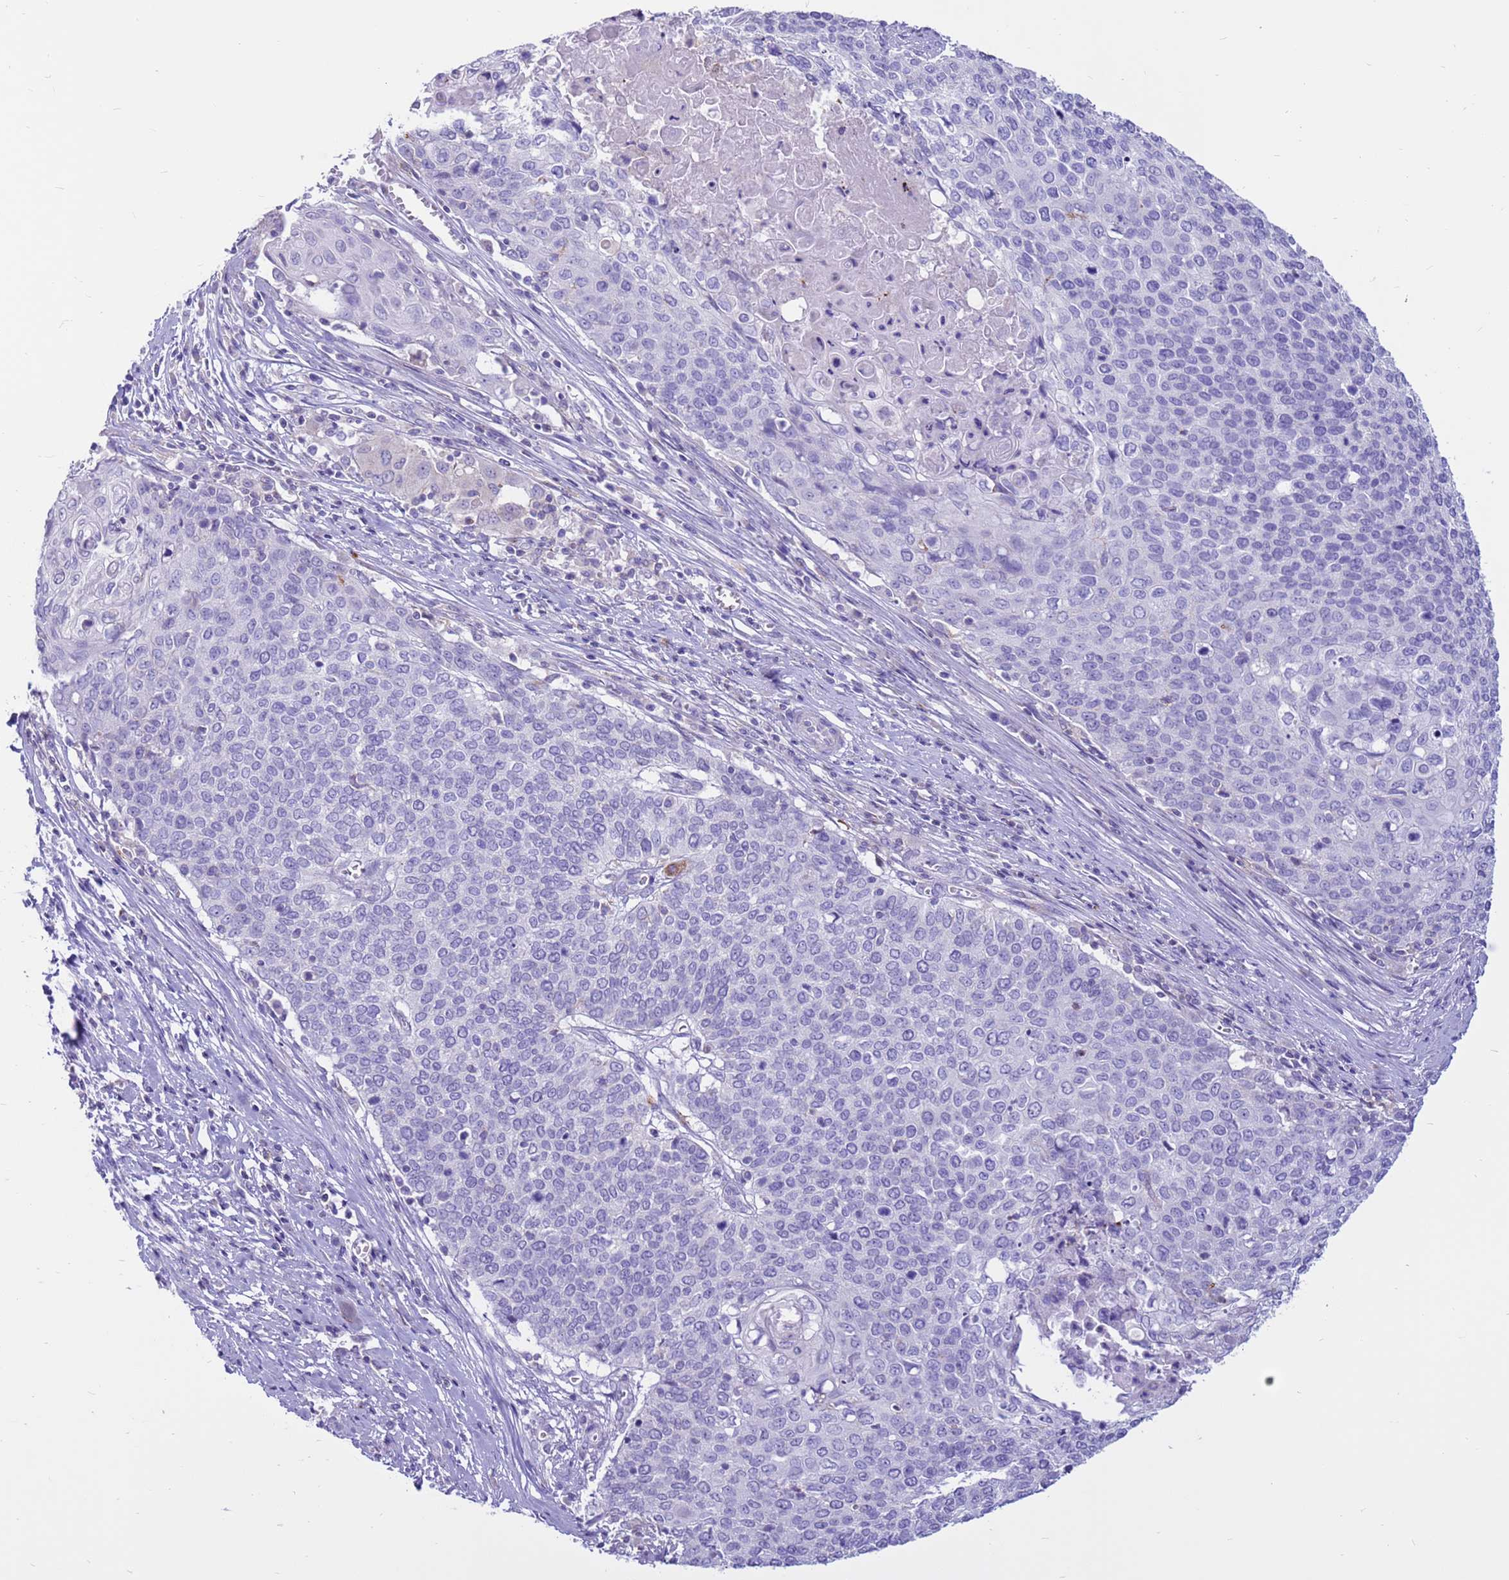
{"staining": {"intensity": "negative", "quantity": "none", "location": "none"}, "tissue": "cervical cancer", "cell_type": "Tumor cells", "image_type": "cancer", "snomed": [{"axis": "morphology", "description": "Squamous cell carcinoma, NOS"}, {"axis": "topography", "description": "Cervix"}], "caption": "This is an immunohistochemistry micrograph of cervical cancer. There is no positivity in tumor cells.", "gene": "PDE10A", "patient": {"sex": "female", "age": 39}}